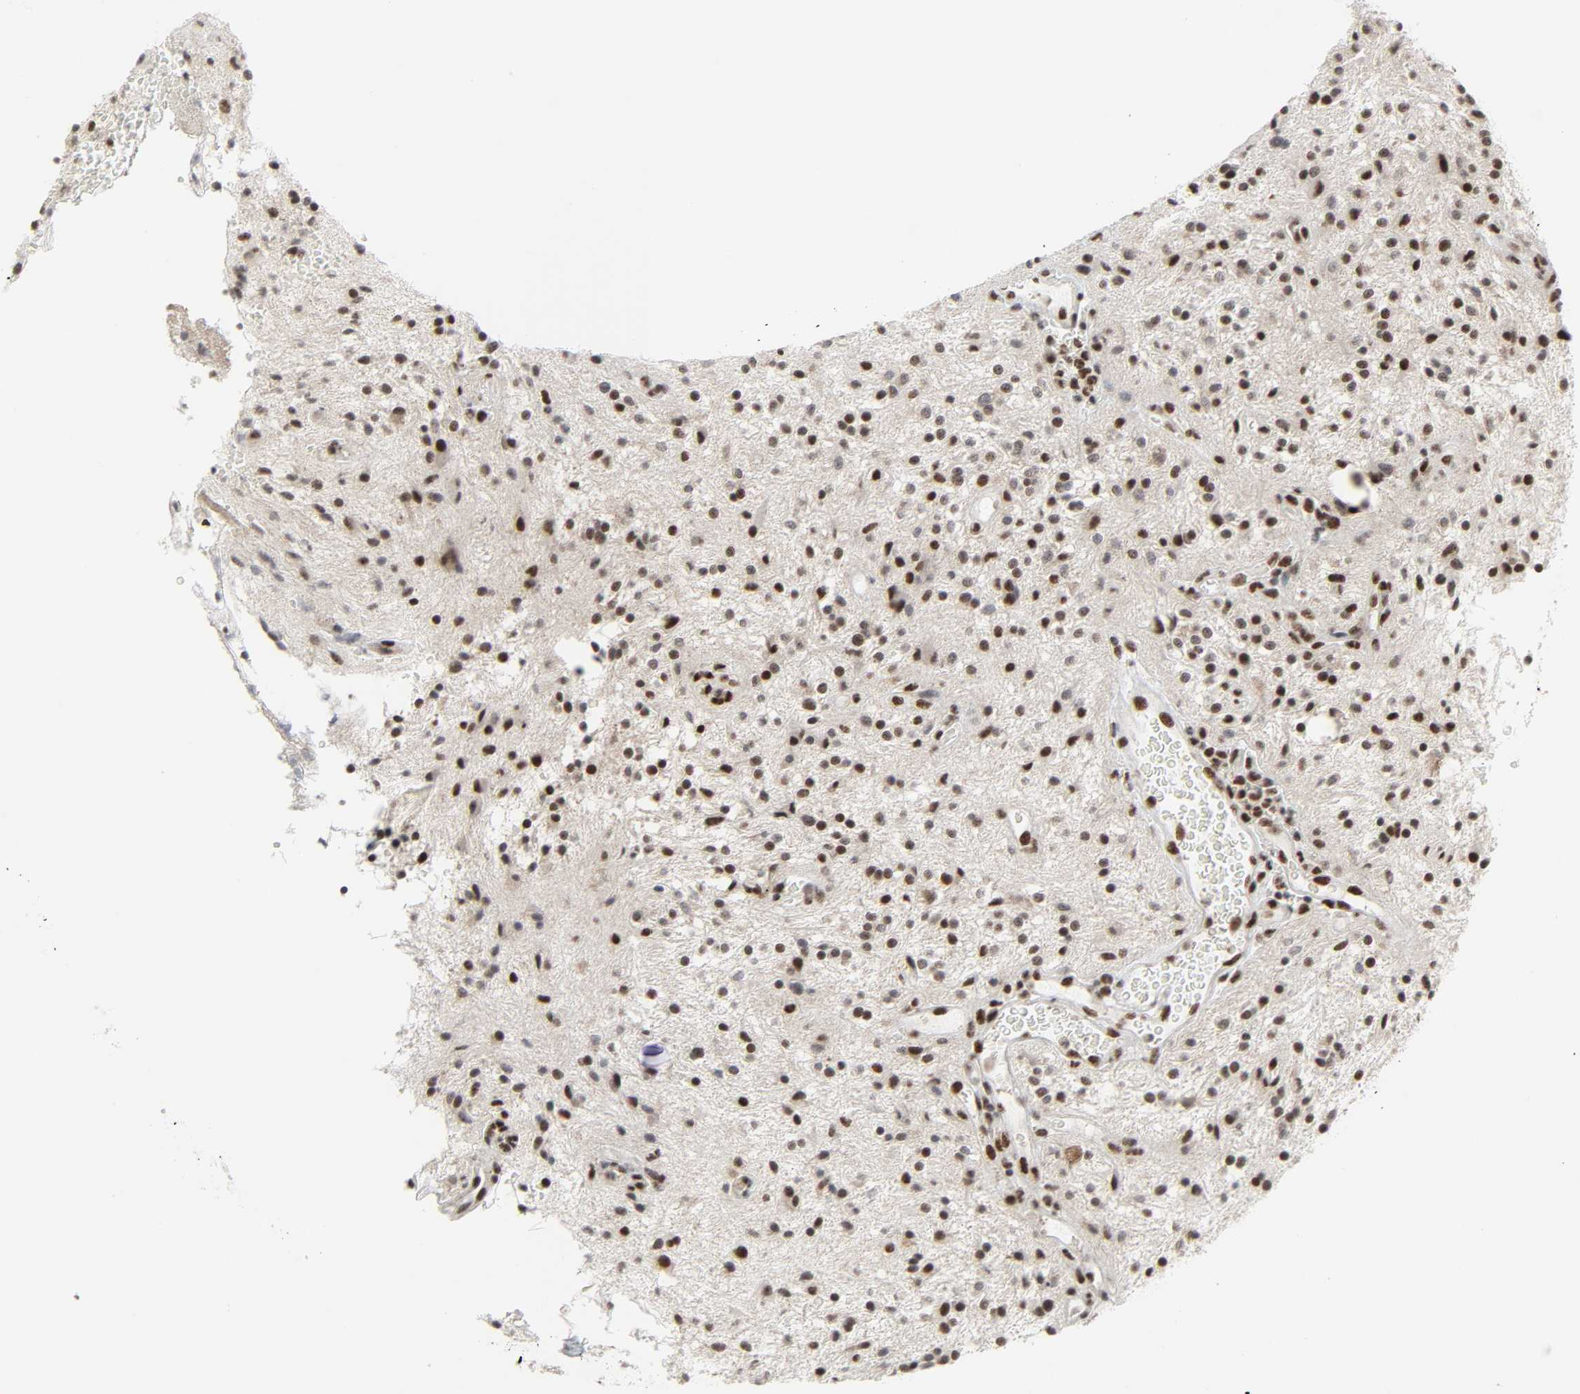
{"staining": {"intensity": "strong", "quantity": ">75%", "location": "nuclear"}, "tissue": "glioma", "cell_type": "Tumor cells", "image_type": "cancer", "snomed": [{"axis": "morphology", "description": "Glioma, malignant, NOS"}, {"axis": "topography", "description": "Cerebellum"}], "caption": "A photomicrograph of human malignant glioma stained for a protein exhibits strong nuclear brown staining in tumor cells.", "gene": "CDK7", "patient": {"sex": "female", "age": 10}}